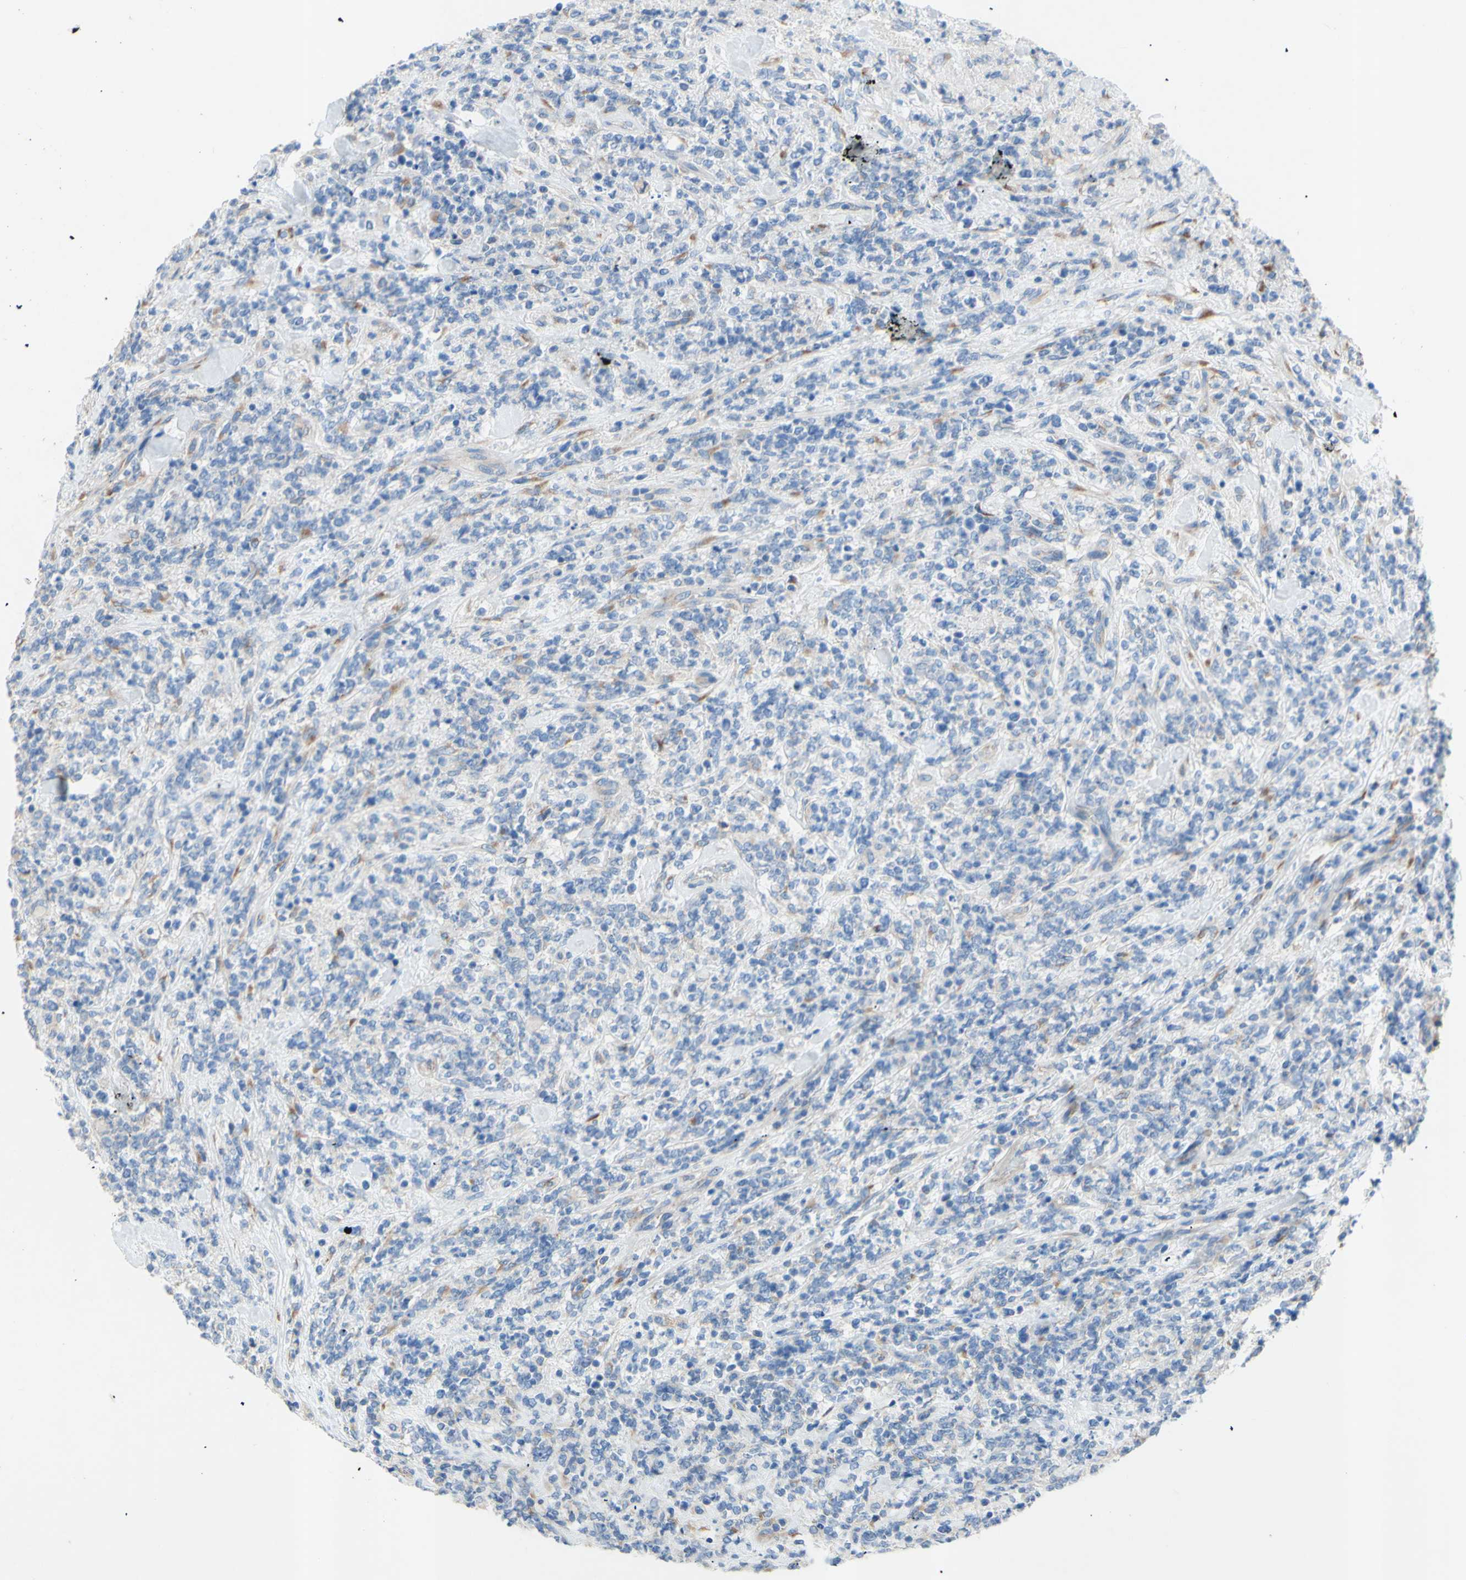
{"staining": {"intensity": "negative", "quantity": "none", "location": "none"}, "tissue": "lymphoma", "cell_type": "Tumor cells", "image_type": "cancer", "snomed": [{"axis": "morphology", "description": "Malignant lymphoma, non-Hodgkin's type, High grade"}, {"axis": "topography", "description": "Soft tissue"}], "caption": "This is an immunohistochemistry (IHC) histopathology image of lymphoma. There is no expression in tumor cells.", "gene": "TMIGD2", "patient": {"sex": "male", "age": 18}}